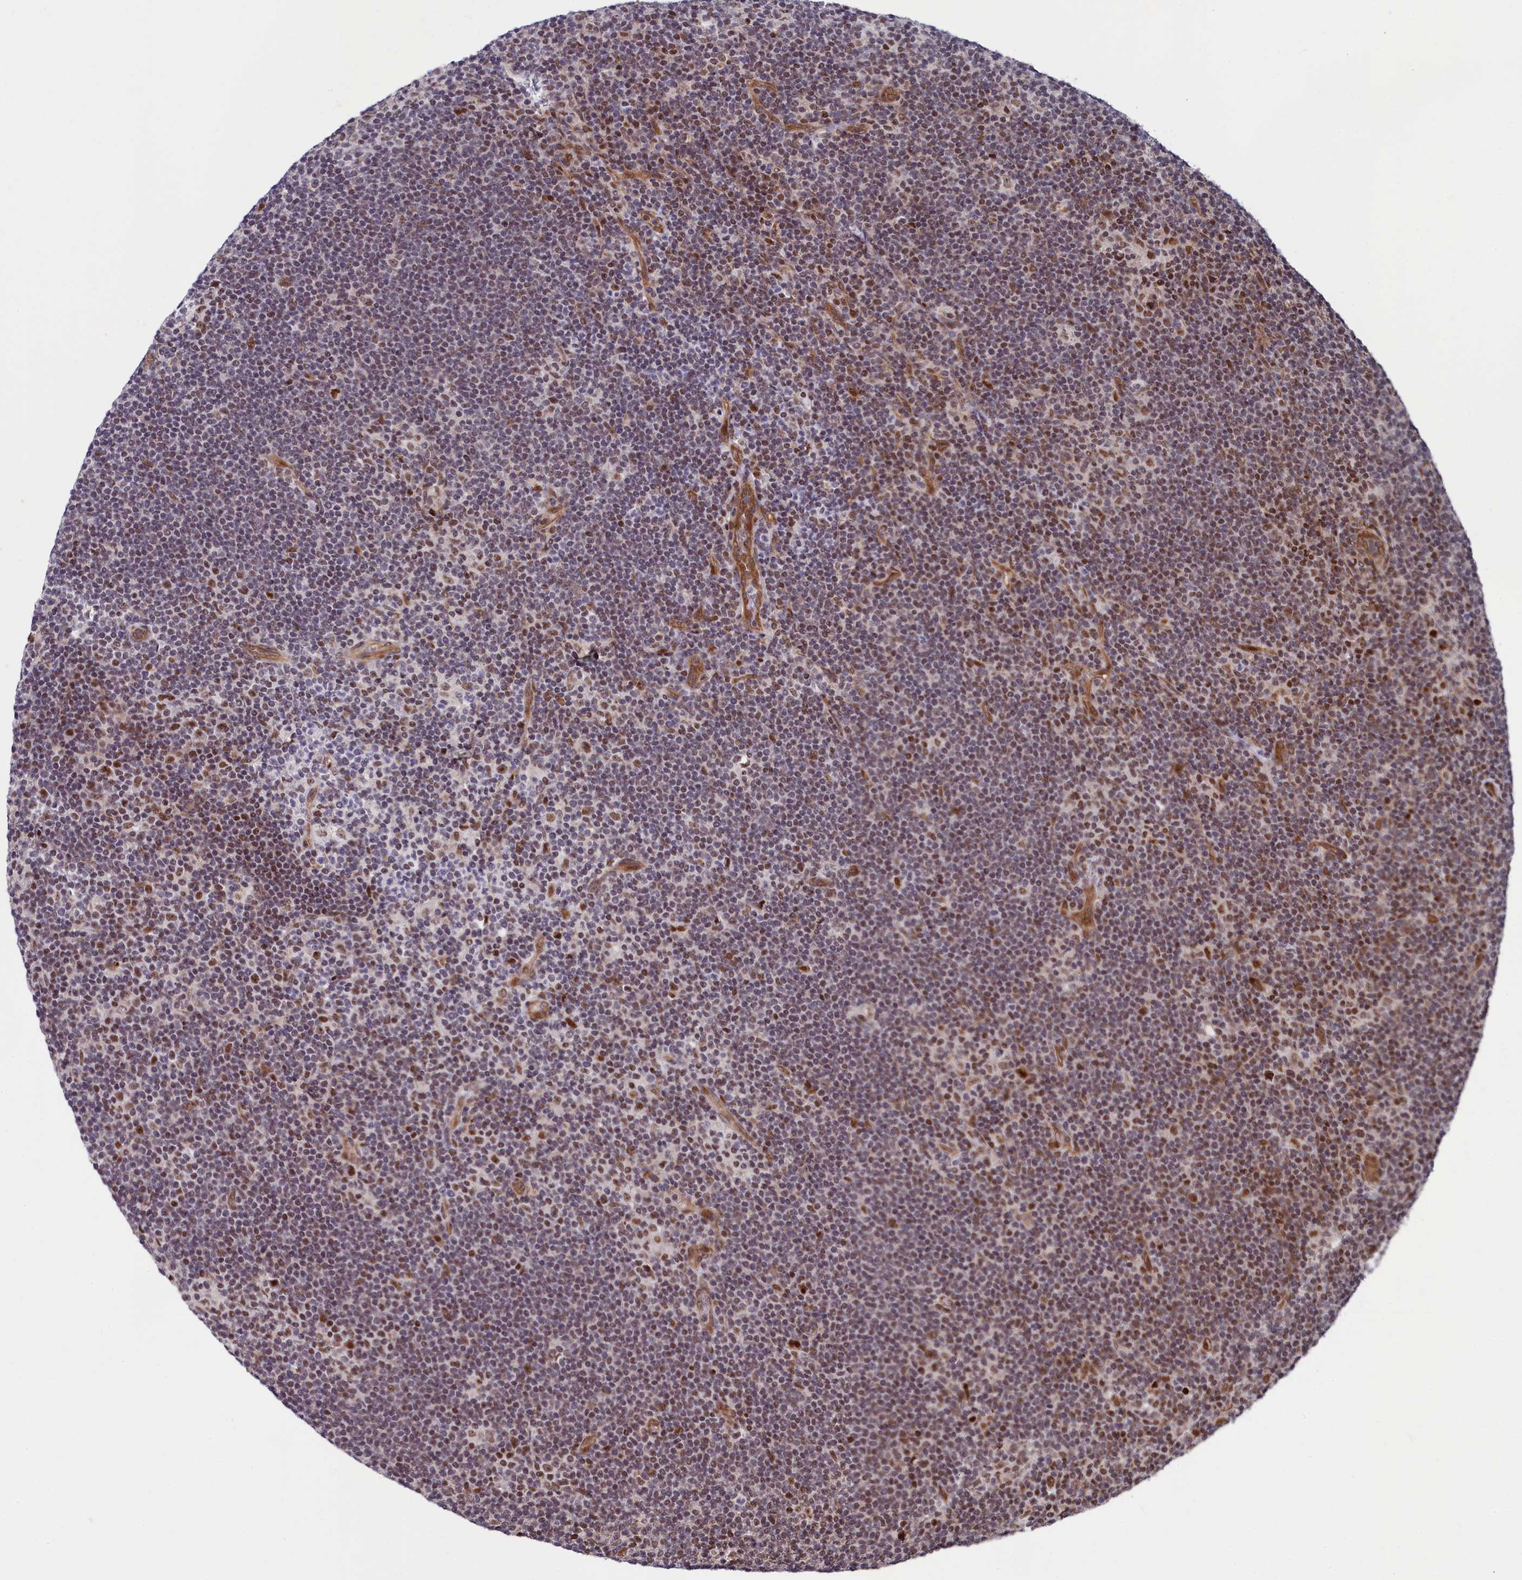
{"staining": {"intensity": "moderate", "quantity": ">75%", "location": "nuclear"}, "tissue": "lymphoma", "cell_type": "Tumor cells", "image_type": "cancer", "snomed": [{"axis": "morphology", "description": "Hodgkin's disease, NOS"}, {"axis": "topography", "description": "Lymph node"}], "caption": "Immunohistochemistry histopathology image of neoplastic tissue: human lymphoma stained using immunohistochemistry exhibits medium levels of moderate protein expression localized specifically in the nuclear of tumor cells, appearing as a nuclear brown color.", "gene": "LEO1", "patient": {"sex": "female", "age": 57}}